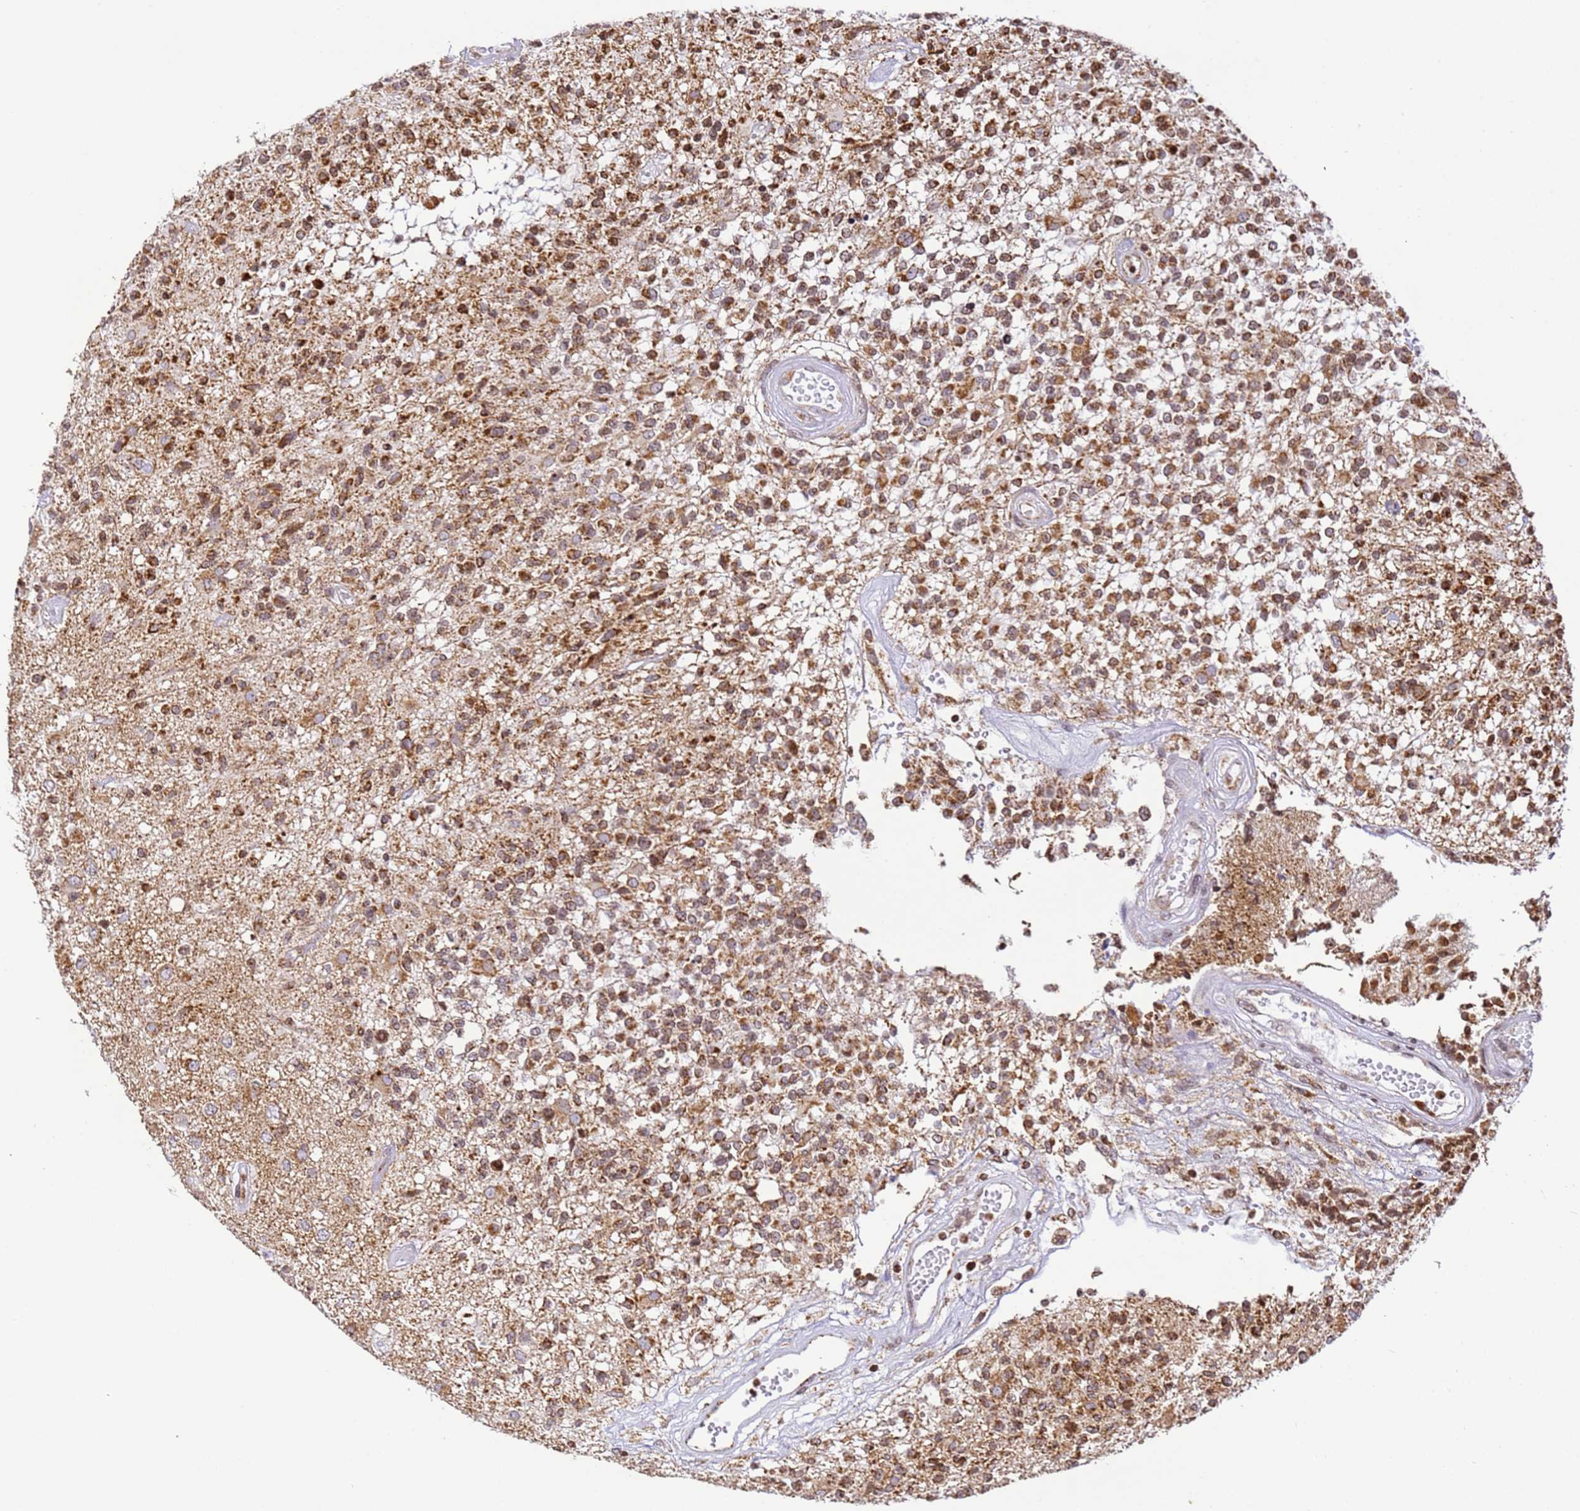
{"staining": {"intensity": "moderate", "quantity": ">75%", "location": "cytoplasmic/membranous"}, "tissue": "glioma", "cell_type": "Tumor cells", "image_type": "cancer", "snomed": [{"axis": "morphology", "description": "Glioma, malignant, High grade"}, {"axis": "morphology", "description": "Glioblastoma, NOS"}, {"axis": "topography", "description": "Brain"}], "caption": "Moderate cytoplasmic/membranous positivity is seen in about >75% of tumor cells in glioma. The staining was performed using DAB to visualize the protein expression in brown, while the nuclei were stained in blue with hematoxylin (Magnification: 20x).", "gene": "HSPE1", "patient": {"sex": "male", "age": 60}}